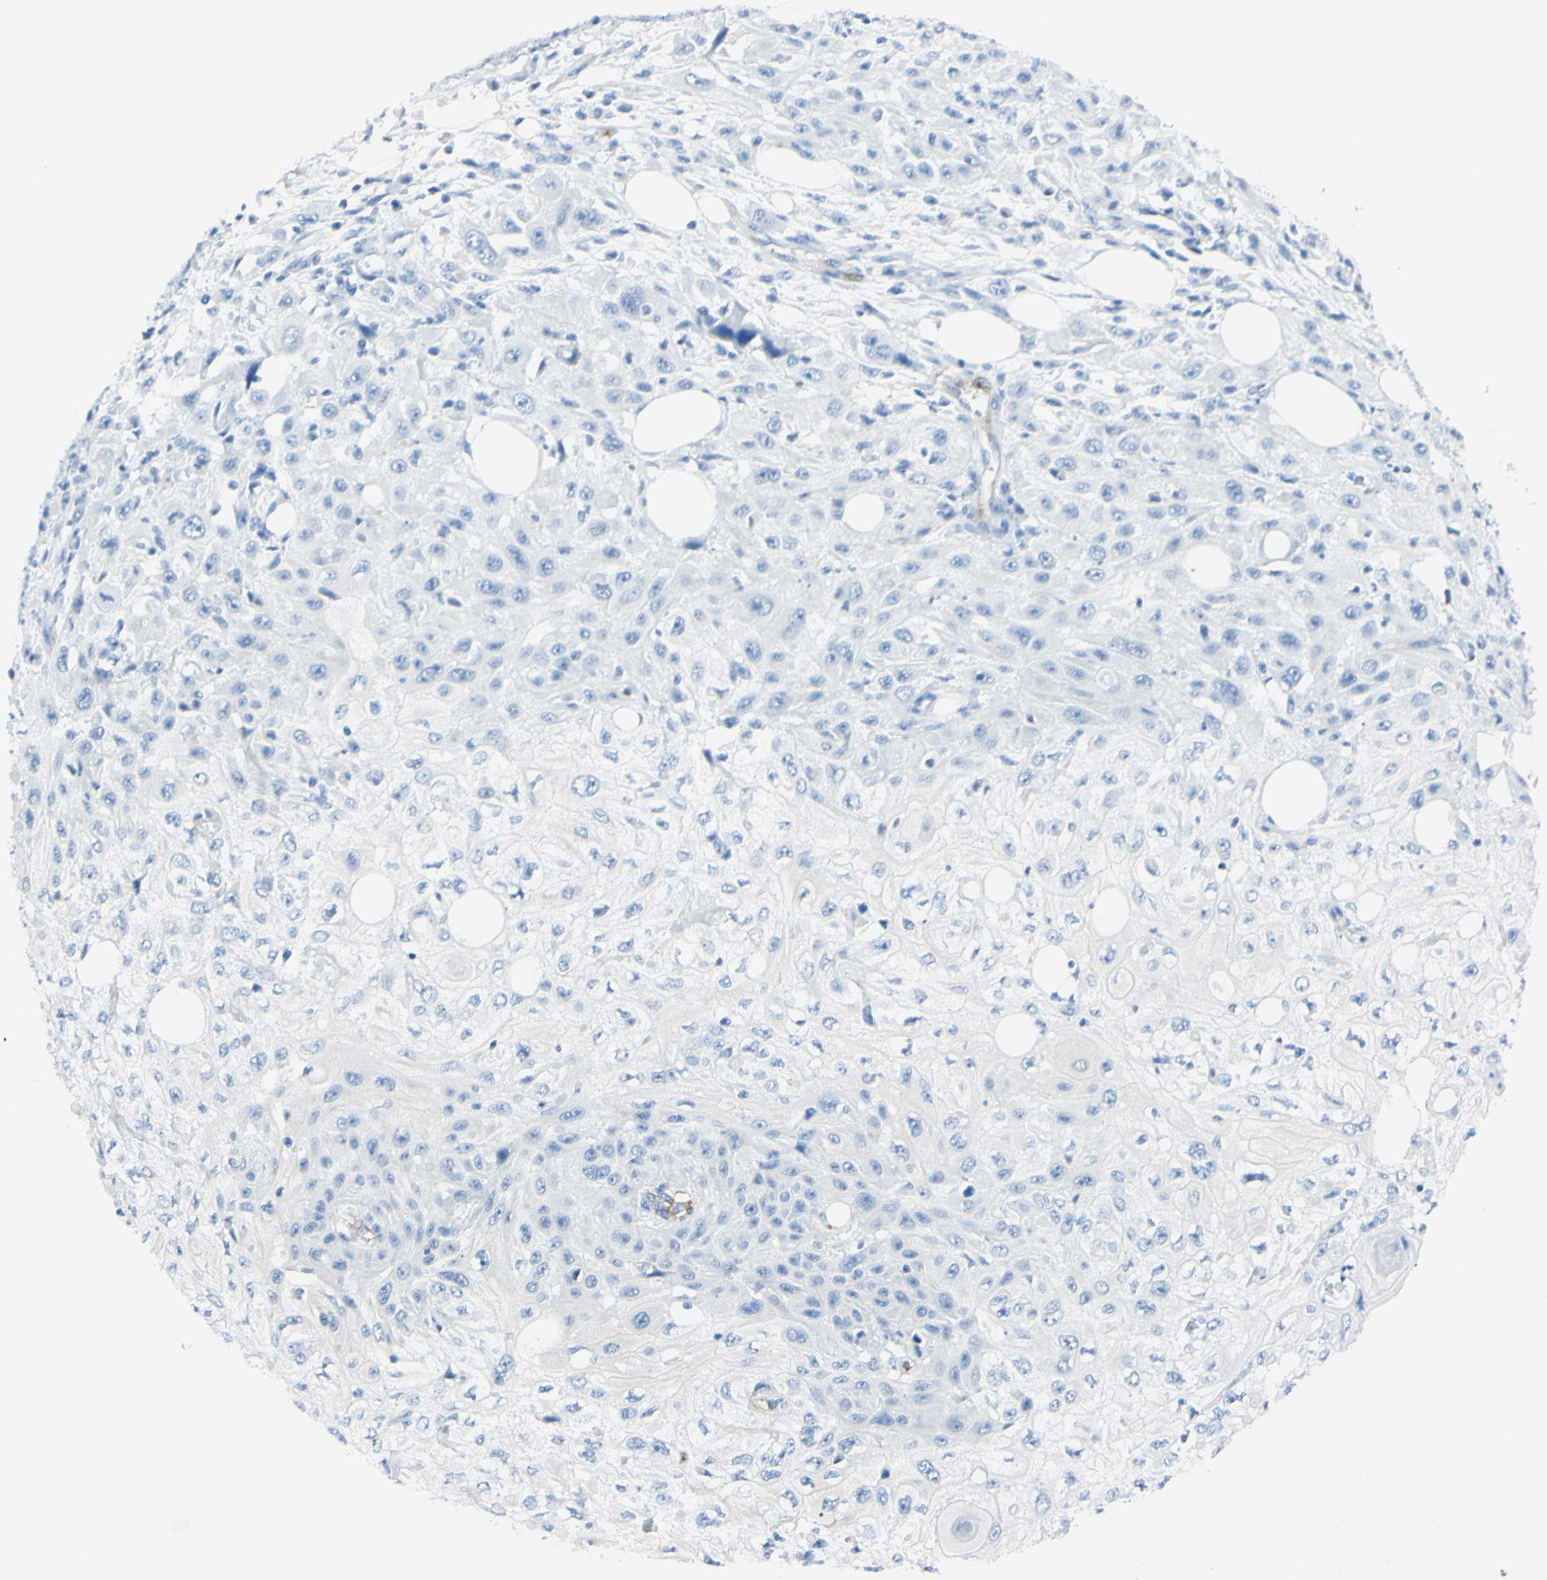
{"staining": {"intensity": "negative", "quantity": "none", "location": "none"}, "tissue": "skin cancer", "cell_type": "Tumor cells", "image_type": "cancer", "snomed": [{"axis": "morphology", "description": "Squamous cell carcinoma, NOS"}, {"axis": "topography", "description": "Skin"}], "caption": "An immunohistochemistry (IHC) micrograph of skin cancer is shown. There is no staining in tumor cells of skin cancer.", "gene": "FOLH1", "patient": {"sex": "male", "age": 75}}